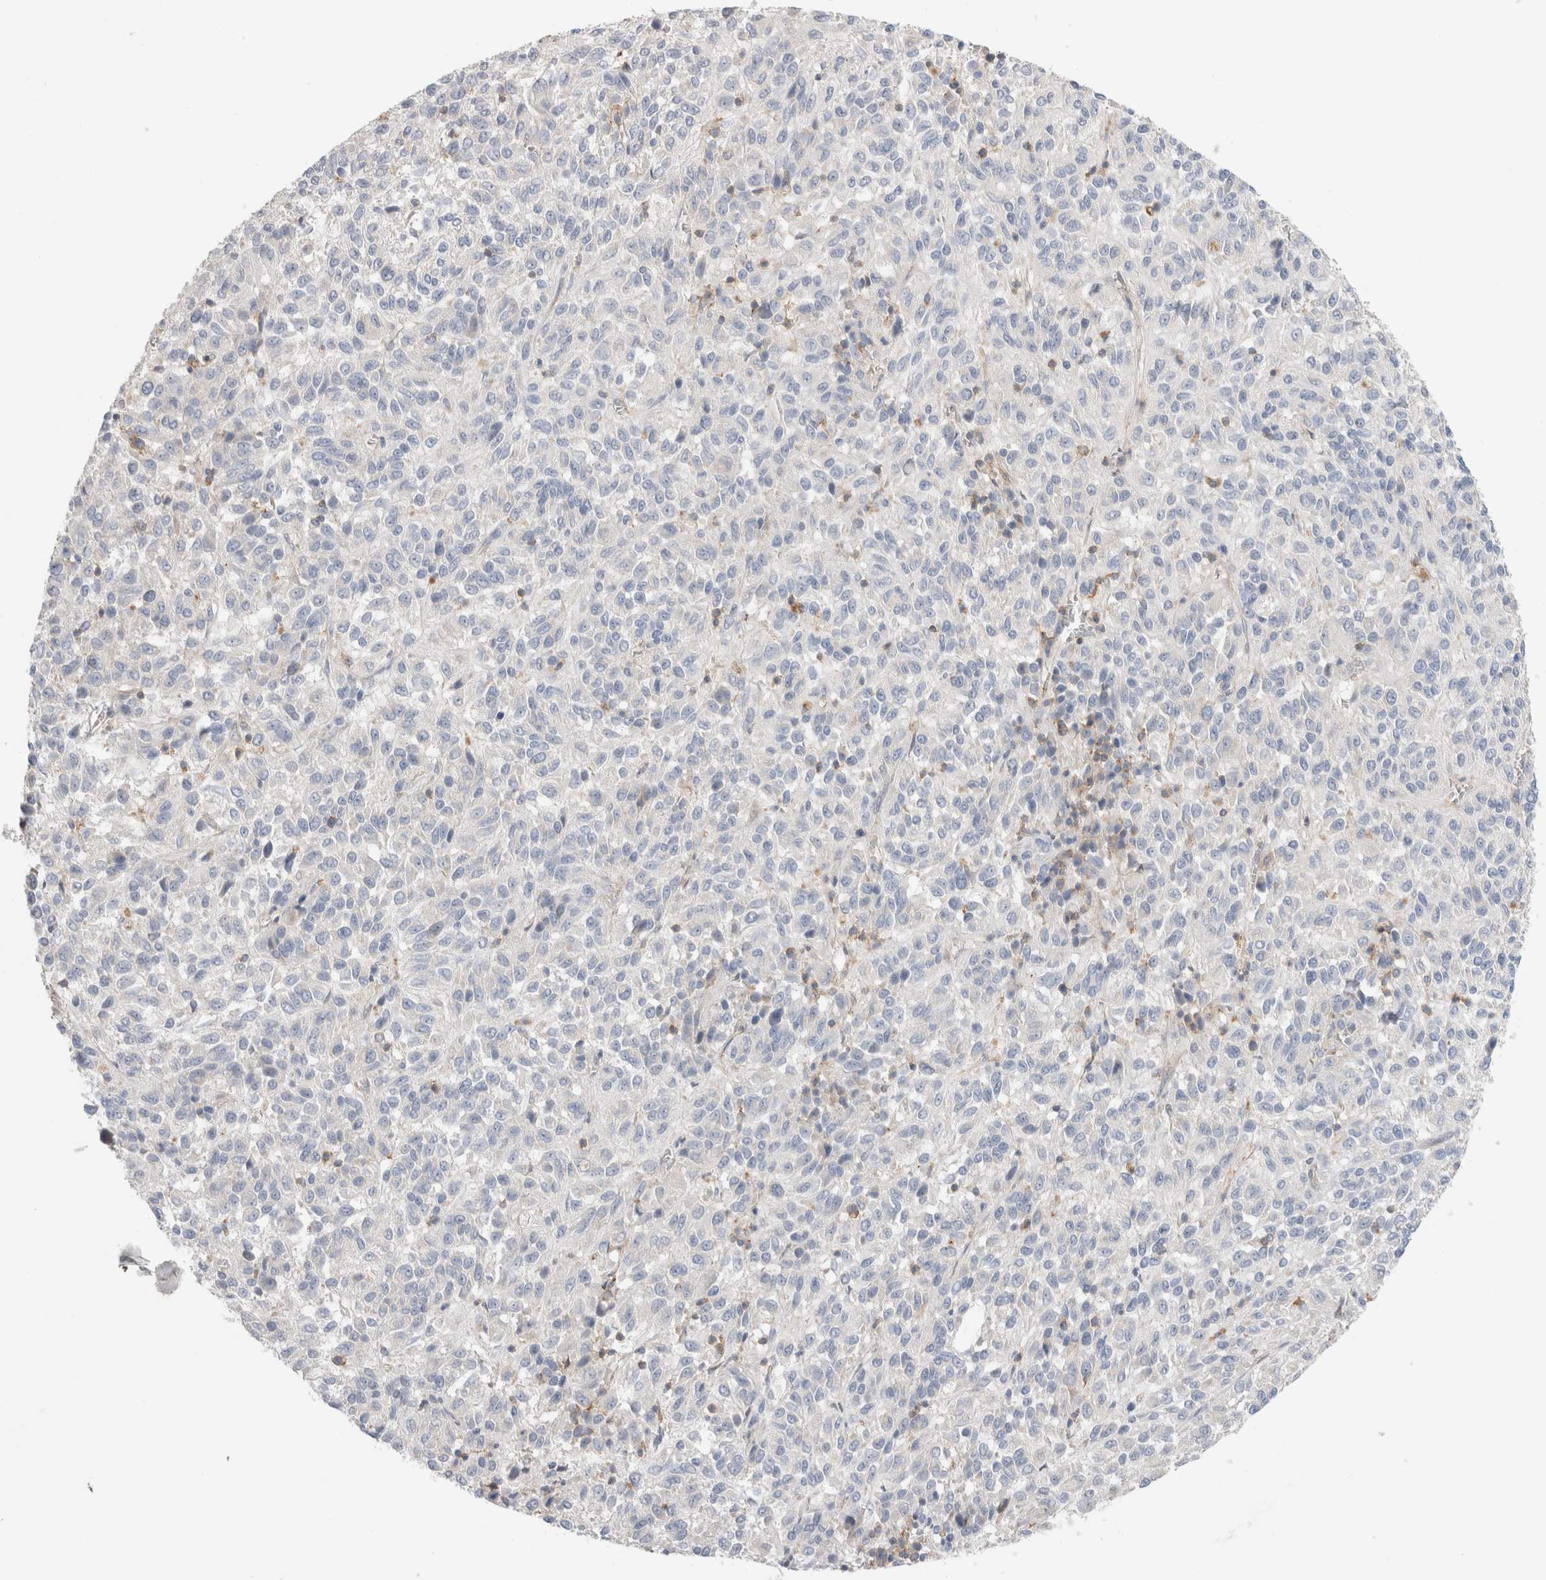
{"staining": {"intensity": "negative", "quantity": "none", "location": "none"}, "tissue": "melanoma", "cell_type": "Tumor cells", "image_type": "cancer", "snomed": [{"axis": "morphology", "description": "Malignant melanoma, Metastatic site"}, {"axis": "topography", "description": "Lung"}], "caption": "Tumor cells are negative for brown protein staining in malignant melanoma (metastatic site).", "gene": "ZNF23", "patient": {"sex": "male", "age": 64}}